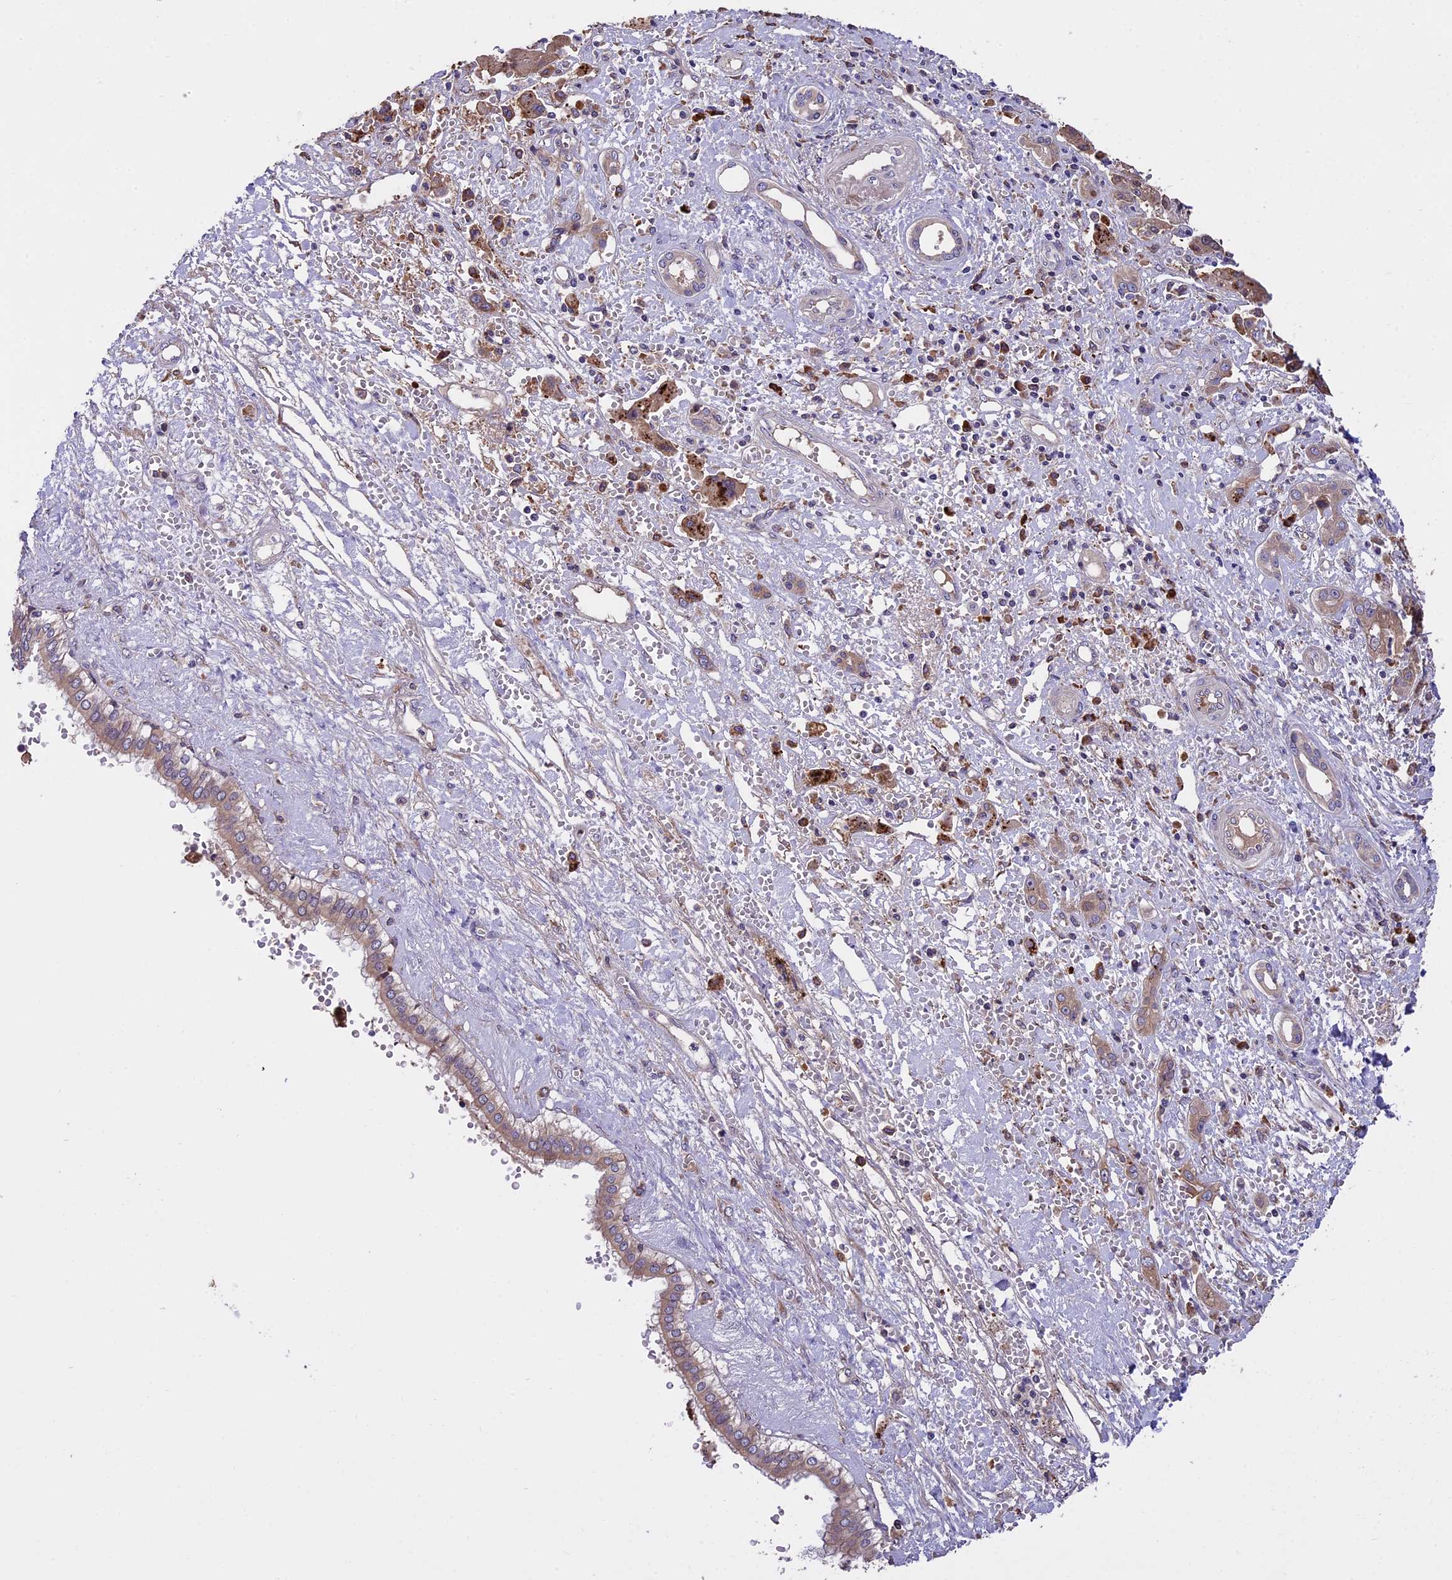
{"staining": {"intensity": "moderate", "quantity": ">75%", "location": "cytoplasmic/membranous"}, "tissue": "liver cancer", "cell_type": "Tumor cells", "image_type": "cancer", "snomed": [{"axis": "morphology", "description": "Cholangiocarcinoma"}, {"axis": "topography", "description": "Liver"}], "caption": "Liver cancer stained with a protein marker demonstrates moderate staining in tumor cells.", "gene": "ABCC10", "patient": {"sex": "male", "age": 67}}